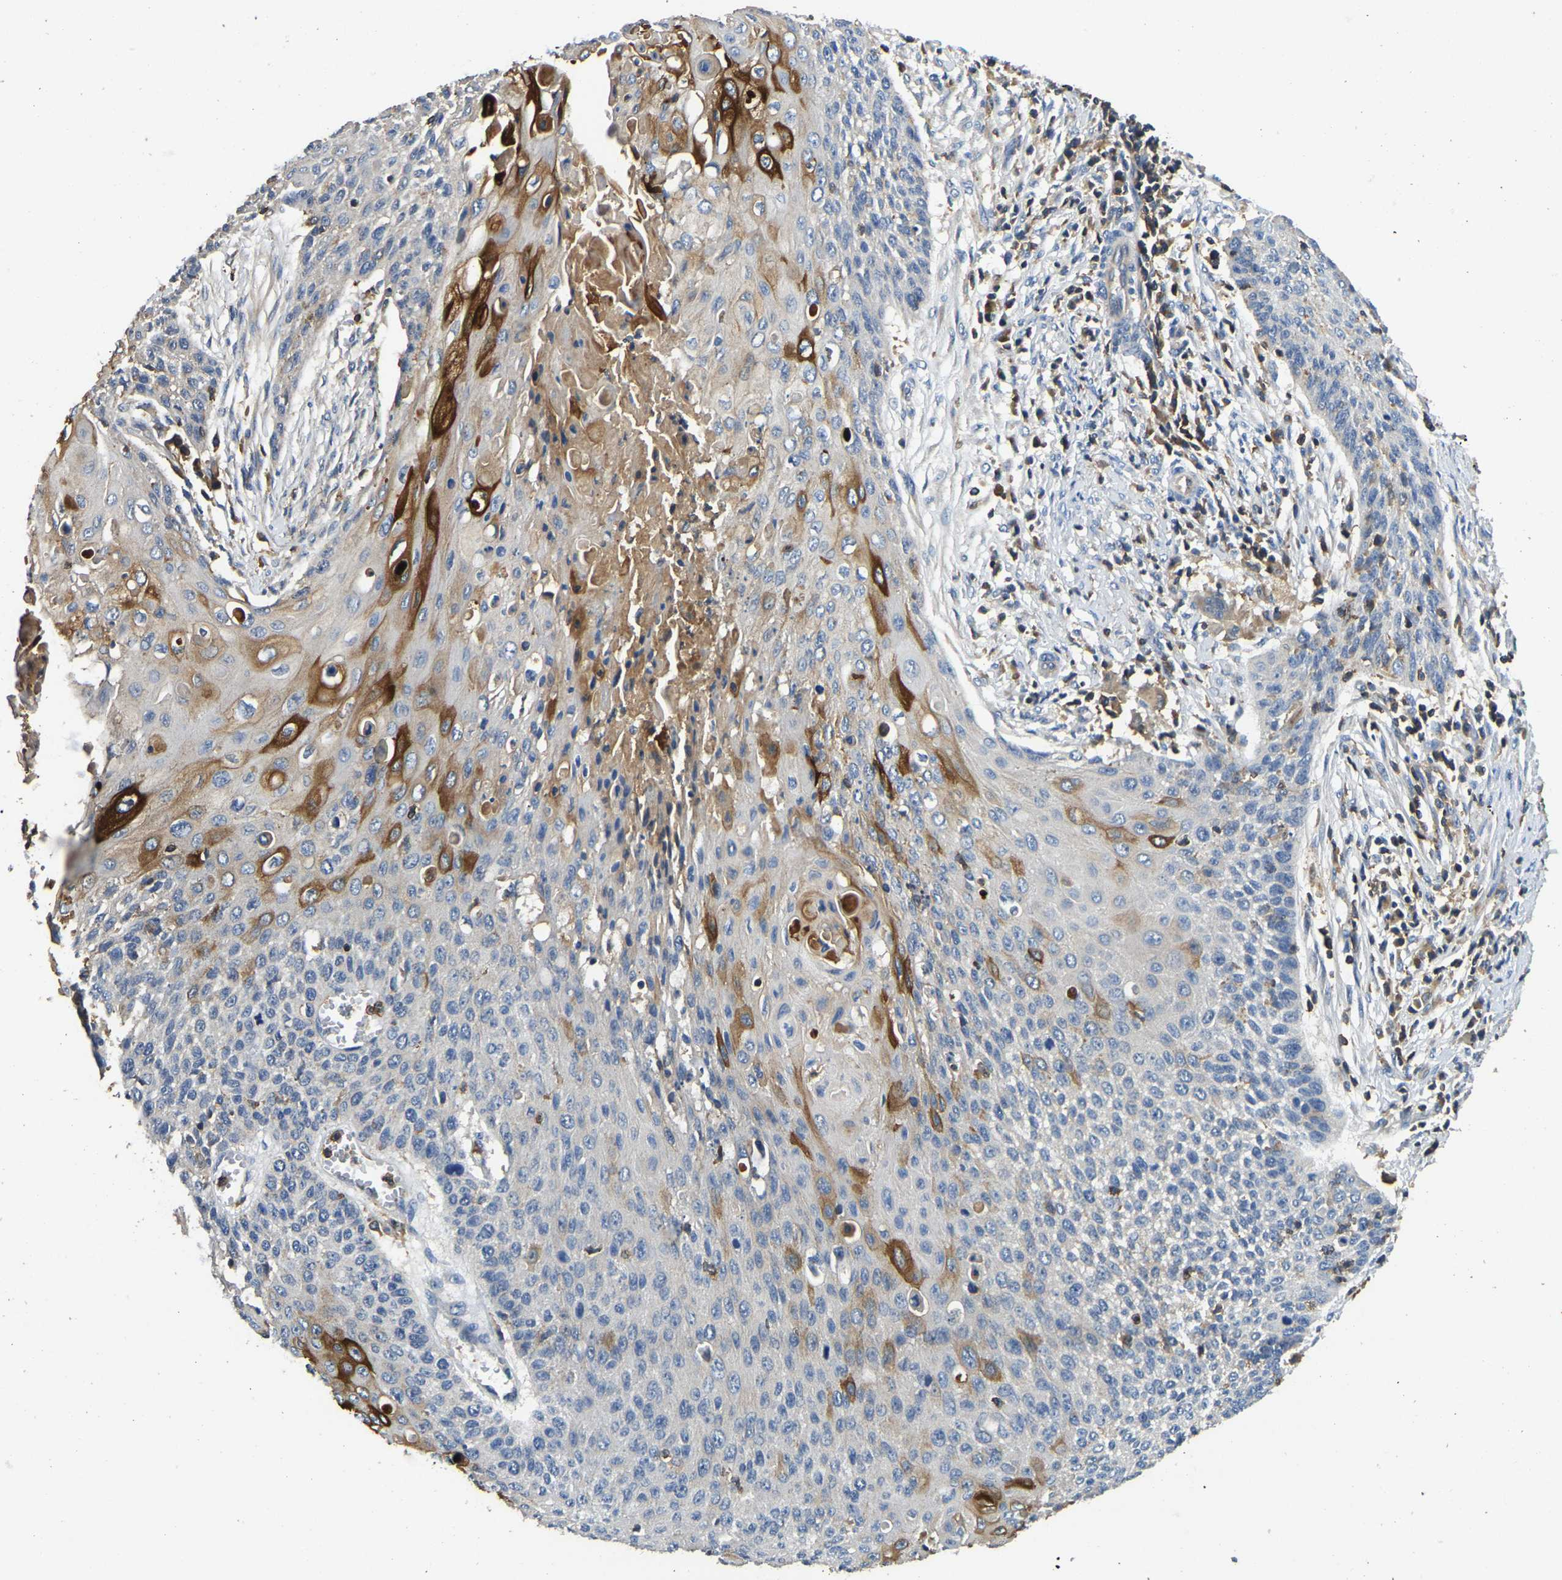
{"staining": {"intensity": "strong", "quantity": "<25%", "location": "cytoplasmic/membranous"}, "tissue": "cervical cancer", "cell_type": "Tumor cells", "image_type": "cancer", "snomed": [{"axis": "morphology", "description": "Squamous cell carcinoma, NOS"}, {"axis": "topography", "description": "Cervix"}], "caption": "Human cervical cancer (squamous cell carcinoma) stained with a brown dye exhibits strong cytoplasmic/membranous positive staining in about <25% of tumor cells.", "gene": "SMPD2", "patient": {"sex": "female", "age": 39}}